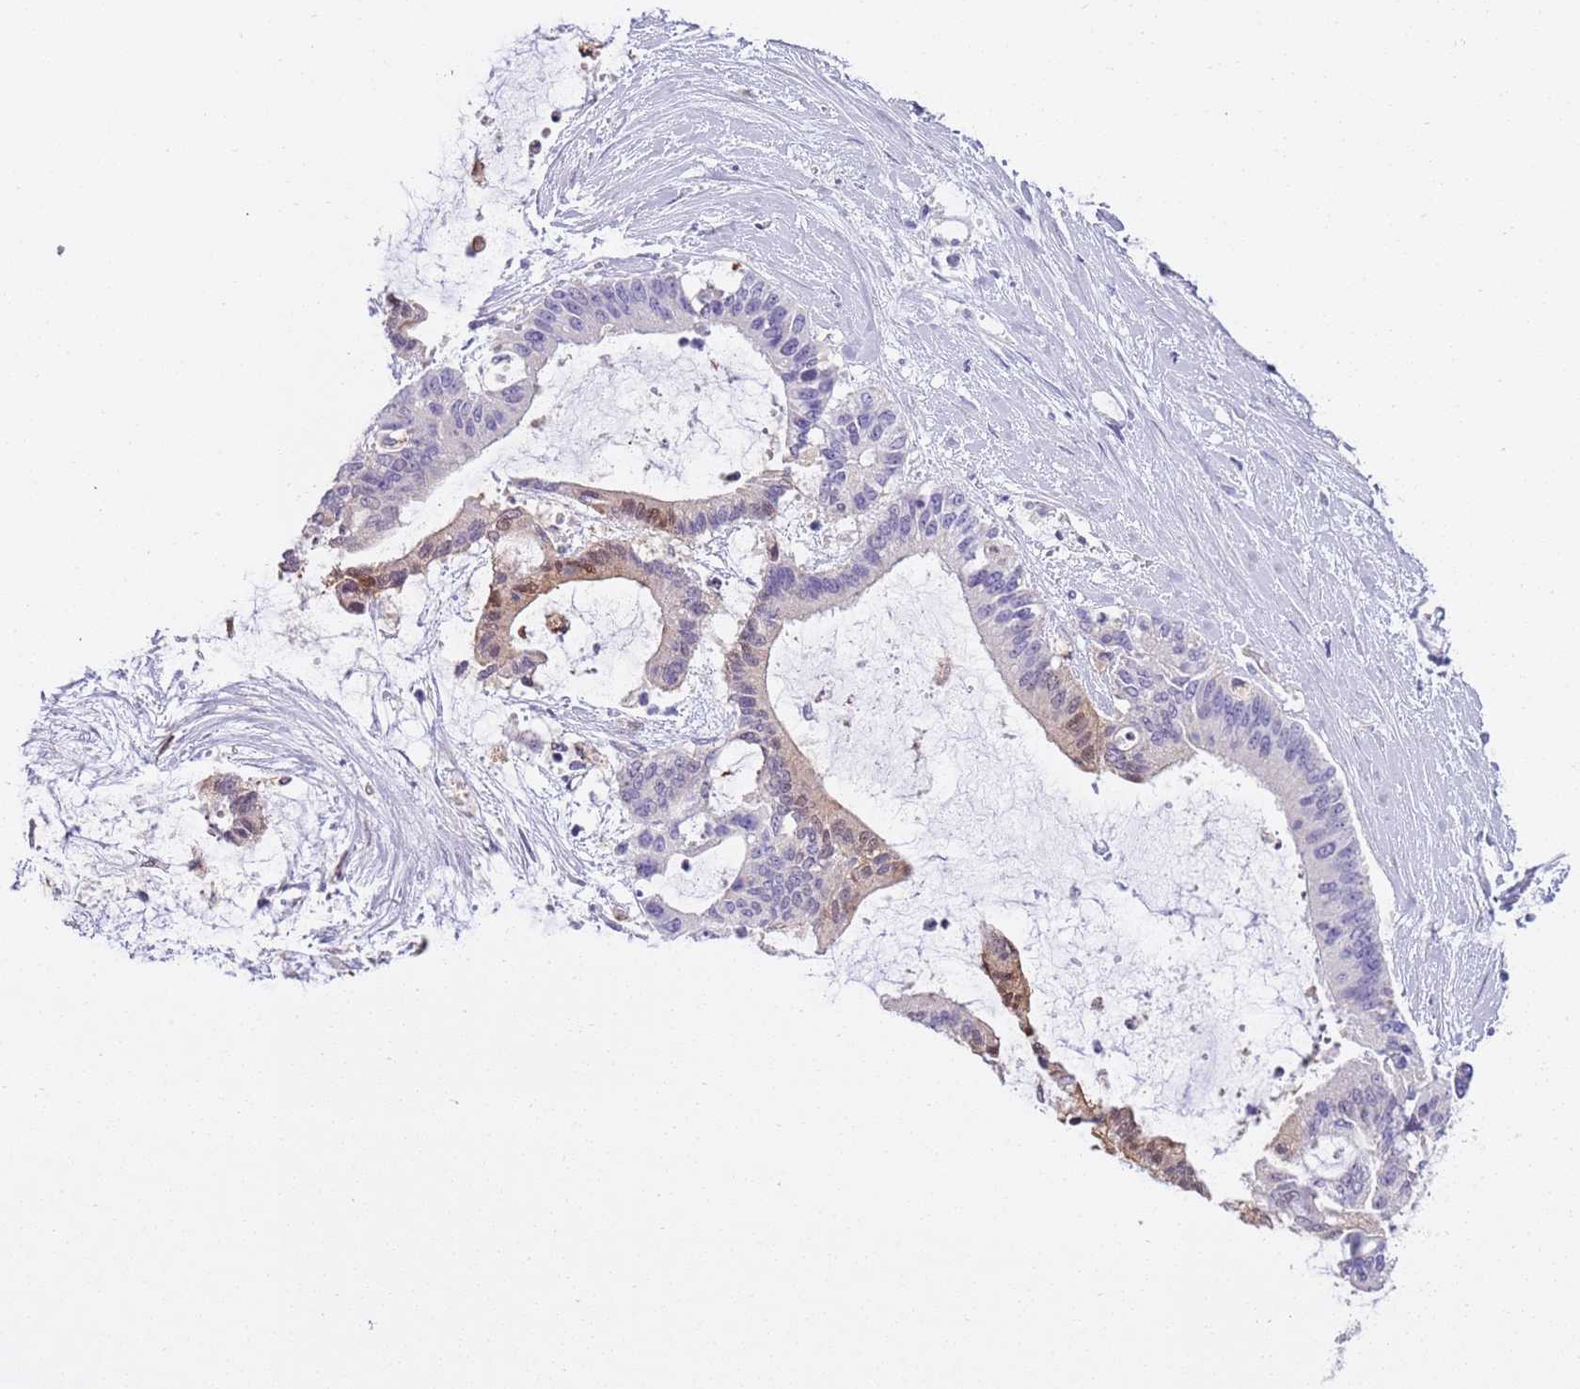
{"staining": {"intensity": "moderate", "quantity": "<25%", "location": "nuclear"}, "tissue": "liver cancer", "cell_type": "Tumor cells", "image_type": "cancer", "snomed": [{"axis": "morphology", "description": "Normal tissue, NOS"}, {"axis": "morphology", "description": "Cholangiocarcinoma"}, {"axis": "topography", "description": "Liver"}, {"axis": "topography", "description": "Peripheral nerve tissue"}], "caption": "The photomicrograph displays staining of liver cholangiocarcinoma, revealing moderate nuclear protein staining (brown color) within tumor cells.", "gene": "BRMS1L", "patient": {"sex": "female", "age": 73}}